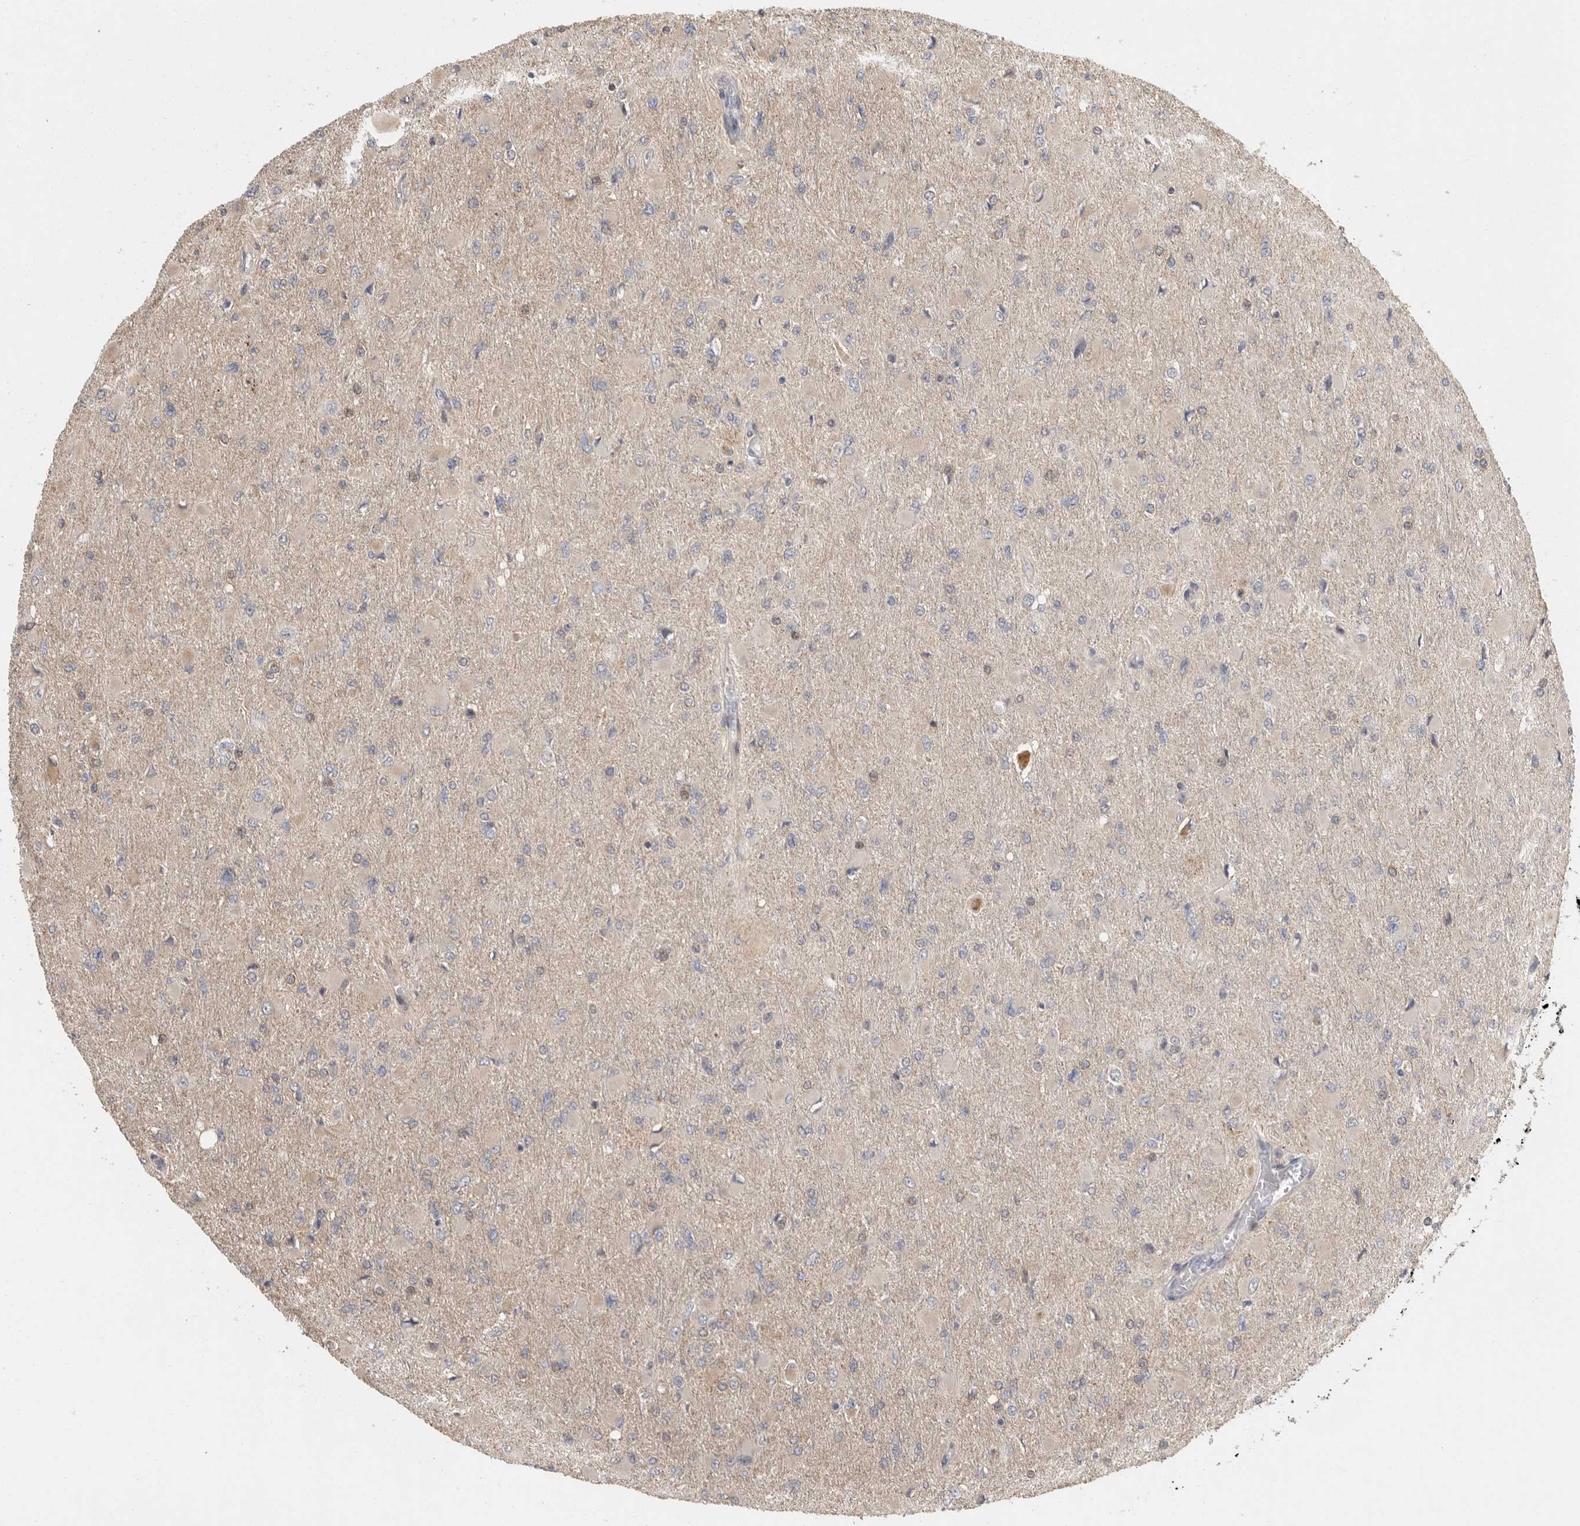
{"staining": {"intensity": "weak", "quantity": "<25%", "location": "cytoplasmic/membranous"}, "tissue": "glioma", "cell_type": "Tumor cells", "image_type": "cancer", "snomed": [{"axis": "morphology", "description": "Glioma, malignant, High grade"}, {"axis": "topography", "description": "Cerebral cortex"}], "caption": "Tumor cells are negative for protein expression in human malignant high-grade glioma.", "gene": "SWT1", "patient": {"sex": "female", "age": 36}}